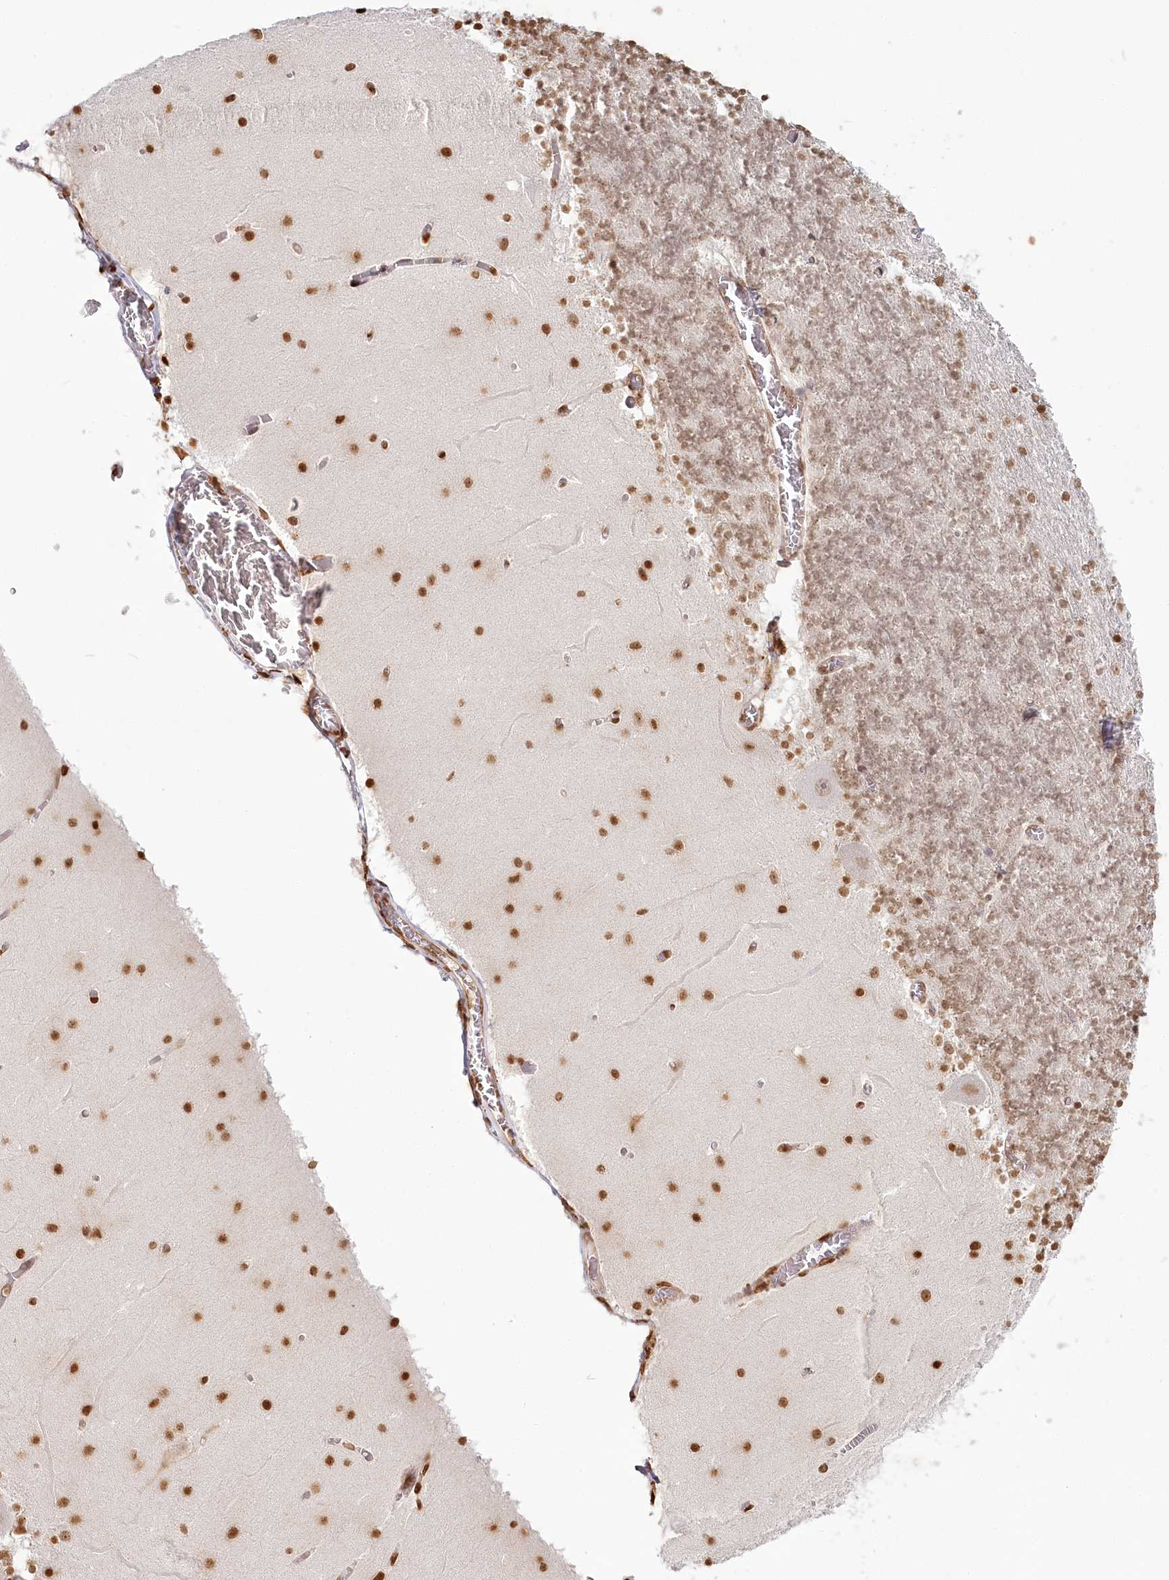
{"staining": {"intensity": "moderate", "quantity": "25%-75%", "location": "nuclear"}, "tissue": "cerebellum", "cell_type": "Cells in granular layer", "image_type": "normal", "snomed": [{"axis": "morphology", "description": "Normal tissue, NOS"}, {"axis": "topography", "description": "Cerebellum"}], "caption": "An immunohistochemistry photomicrograph of benign tissue is shown. Protein staining in brown shows moderate nuclear positivity in cerebellum within cells in granular layer.", "gene": "FAM13A", "patient": {"sex": "female", "age": 28}}